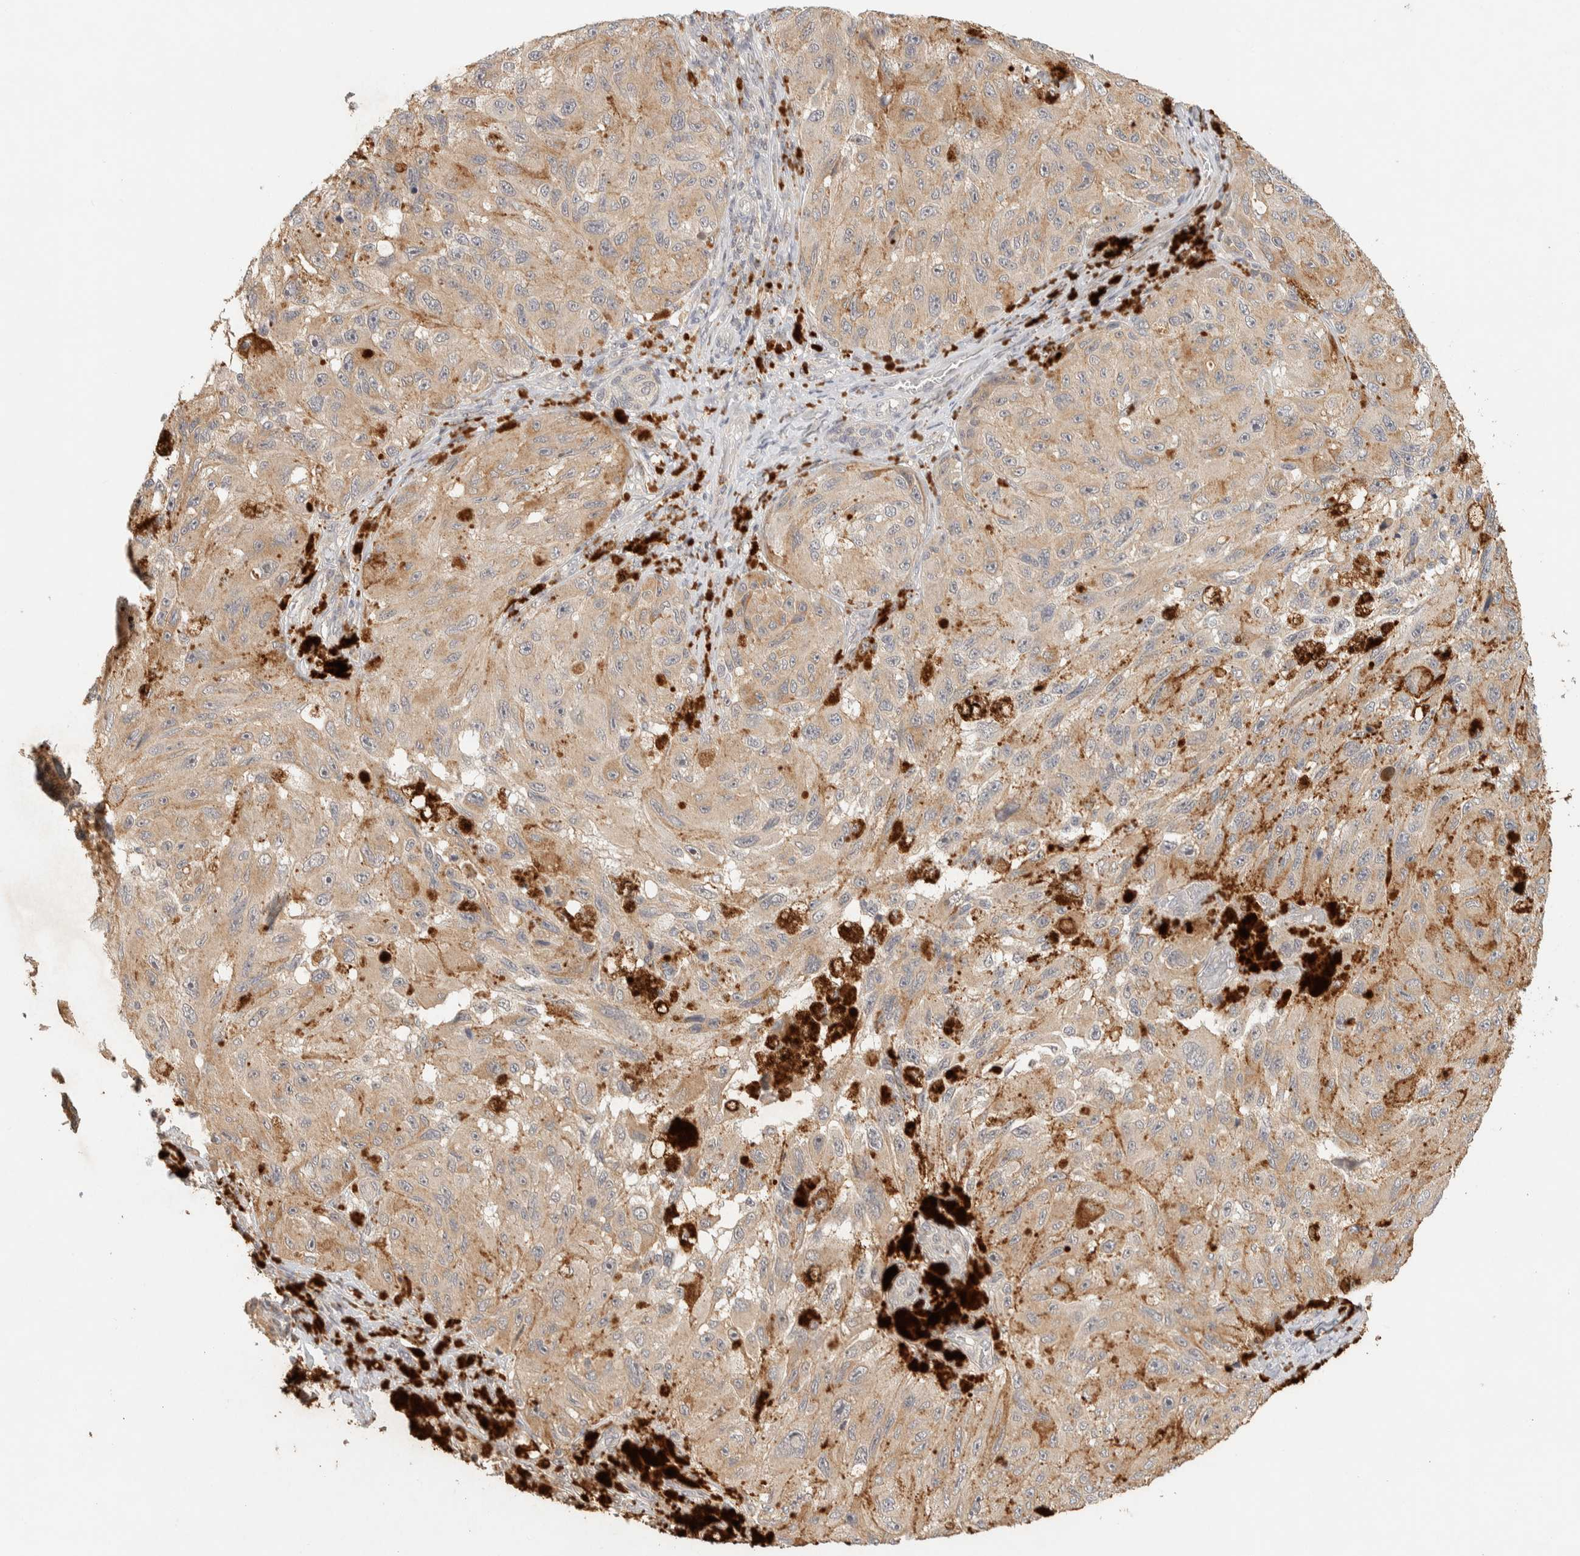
{"staining": {"intensity": "weak", "quantity": "25%-75%", "location": "cytoplasmic/membranous"}, "tissue": "melanoma", "cell_type": "Tumor cells", "image_type": "cancer", "snomed": [{"axis": "morphology", "description": "Malignant melanoma, NOS"}, {"axis": "topography", "description": "Skin"}], "caption": "This is an image of immunohistochemistry (IHC) staining of melanoma, which shows weak staining in the cytoplasmic/membranous of tumor cells.", "gene": "ITPA", "patient": {"sex": "female", "age": 73}}